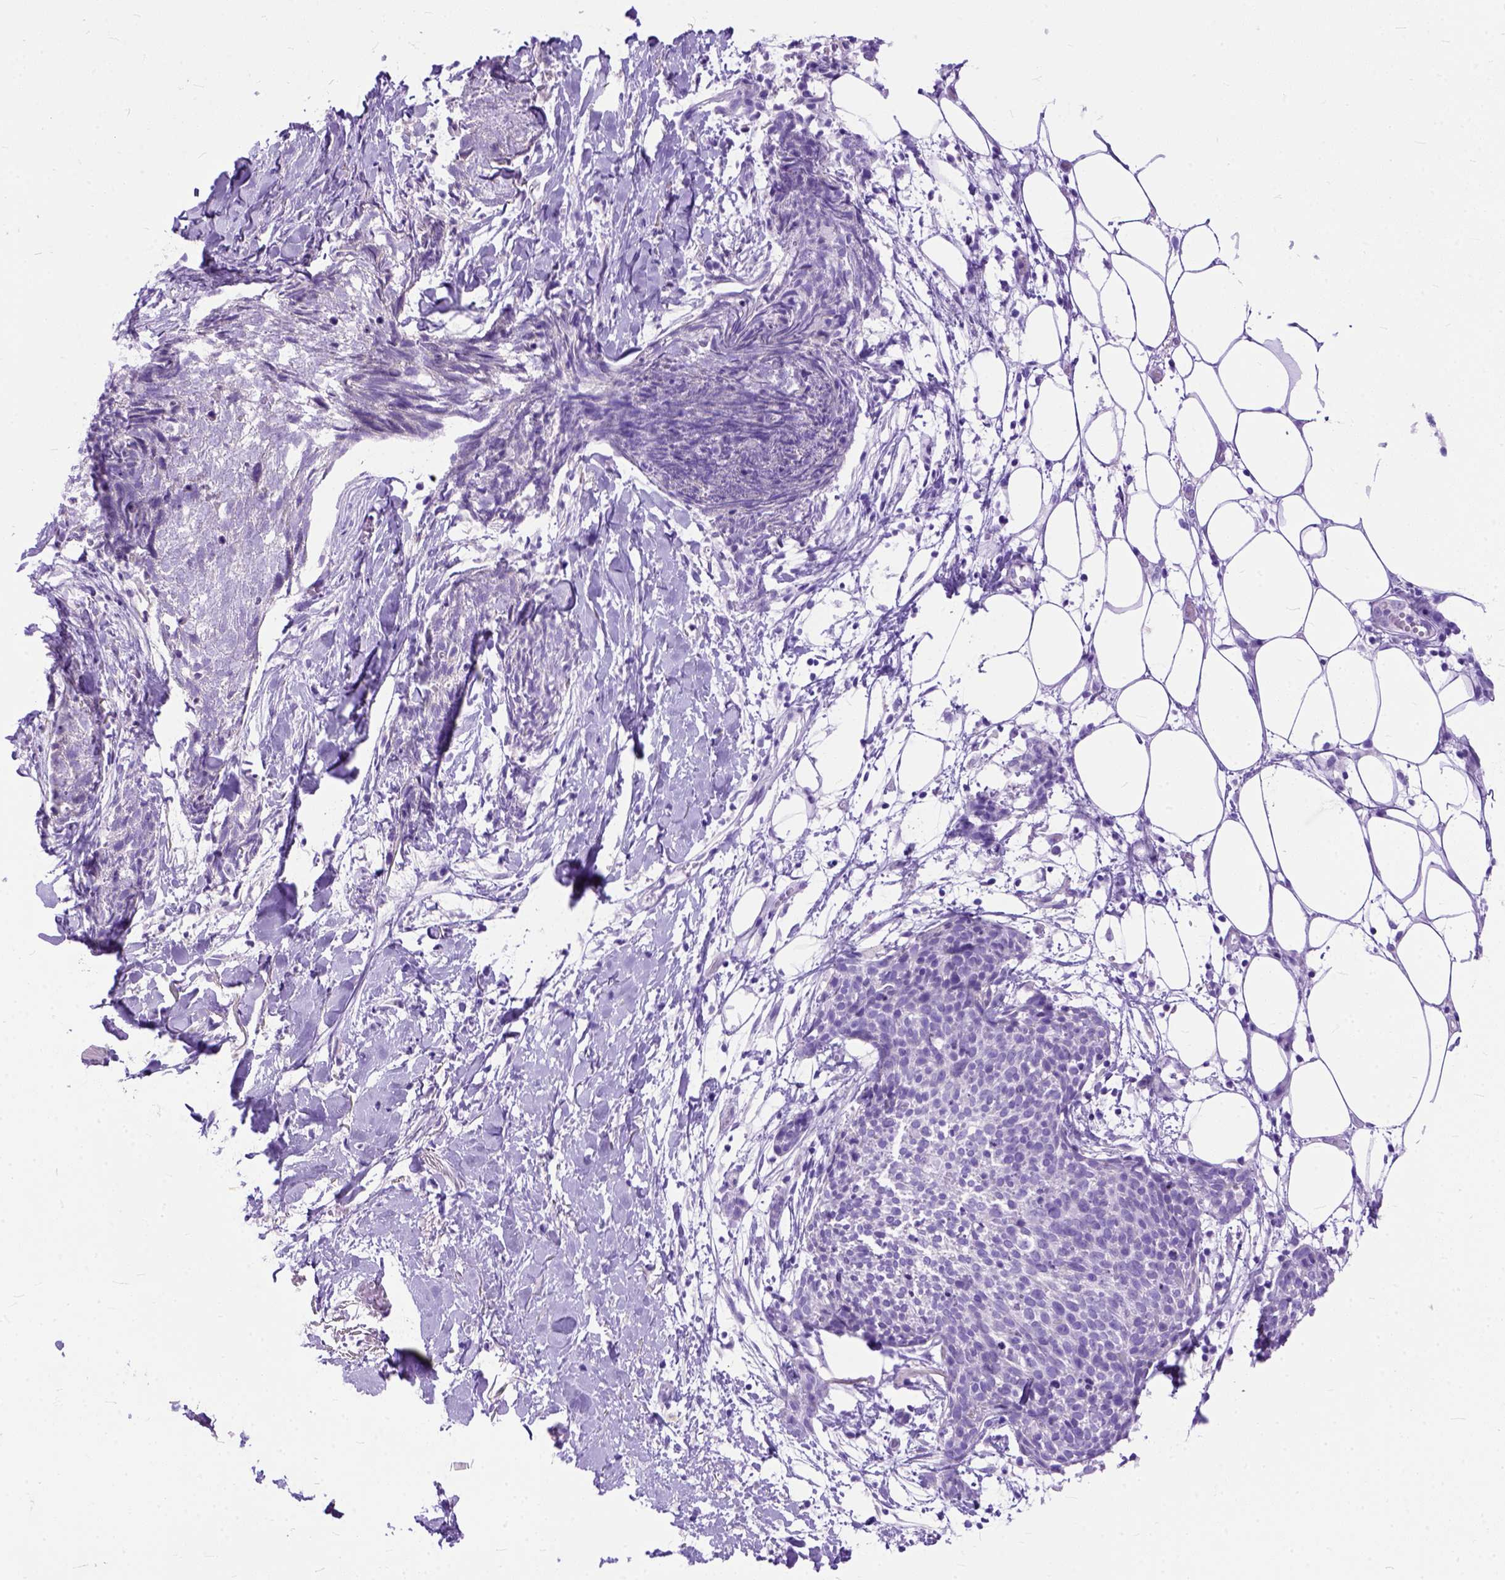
{"staining": {"intensity": "negative", "quantity": "none", "location": "none"}, "tissue": "skin cancer", "cell_type": "Tumor cells", "image_type": "cancer", "snomed": [{"axis": "morphology", "description": "Squamous cell carcinoma, NOS"}, {"axis": "topography", "description": "Skin"}, {"axis": "topography", "description": "Vulva"}], "caption": "Human skin cancer (squamous cell carcinoma) stained for a protein using immunohistochemistry demonstrates no expression in tumor cells.", "gene": "ODAD3", "patient": {"sex": "female", "age": 75}}